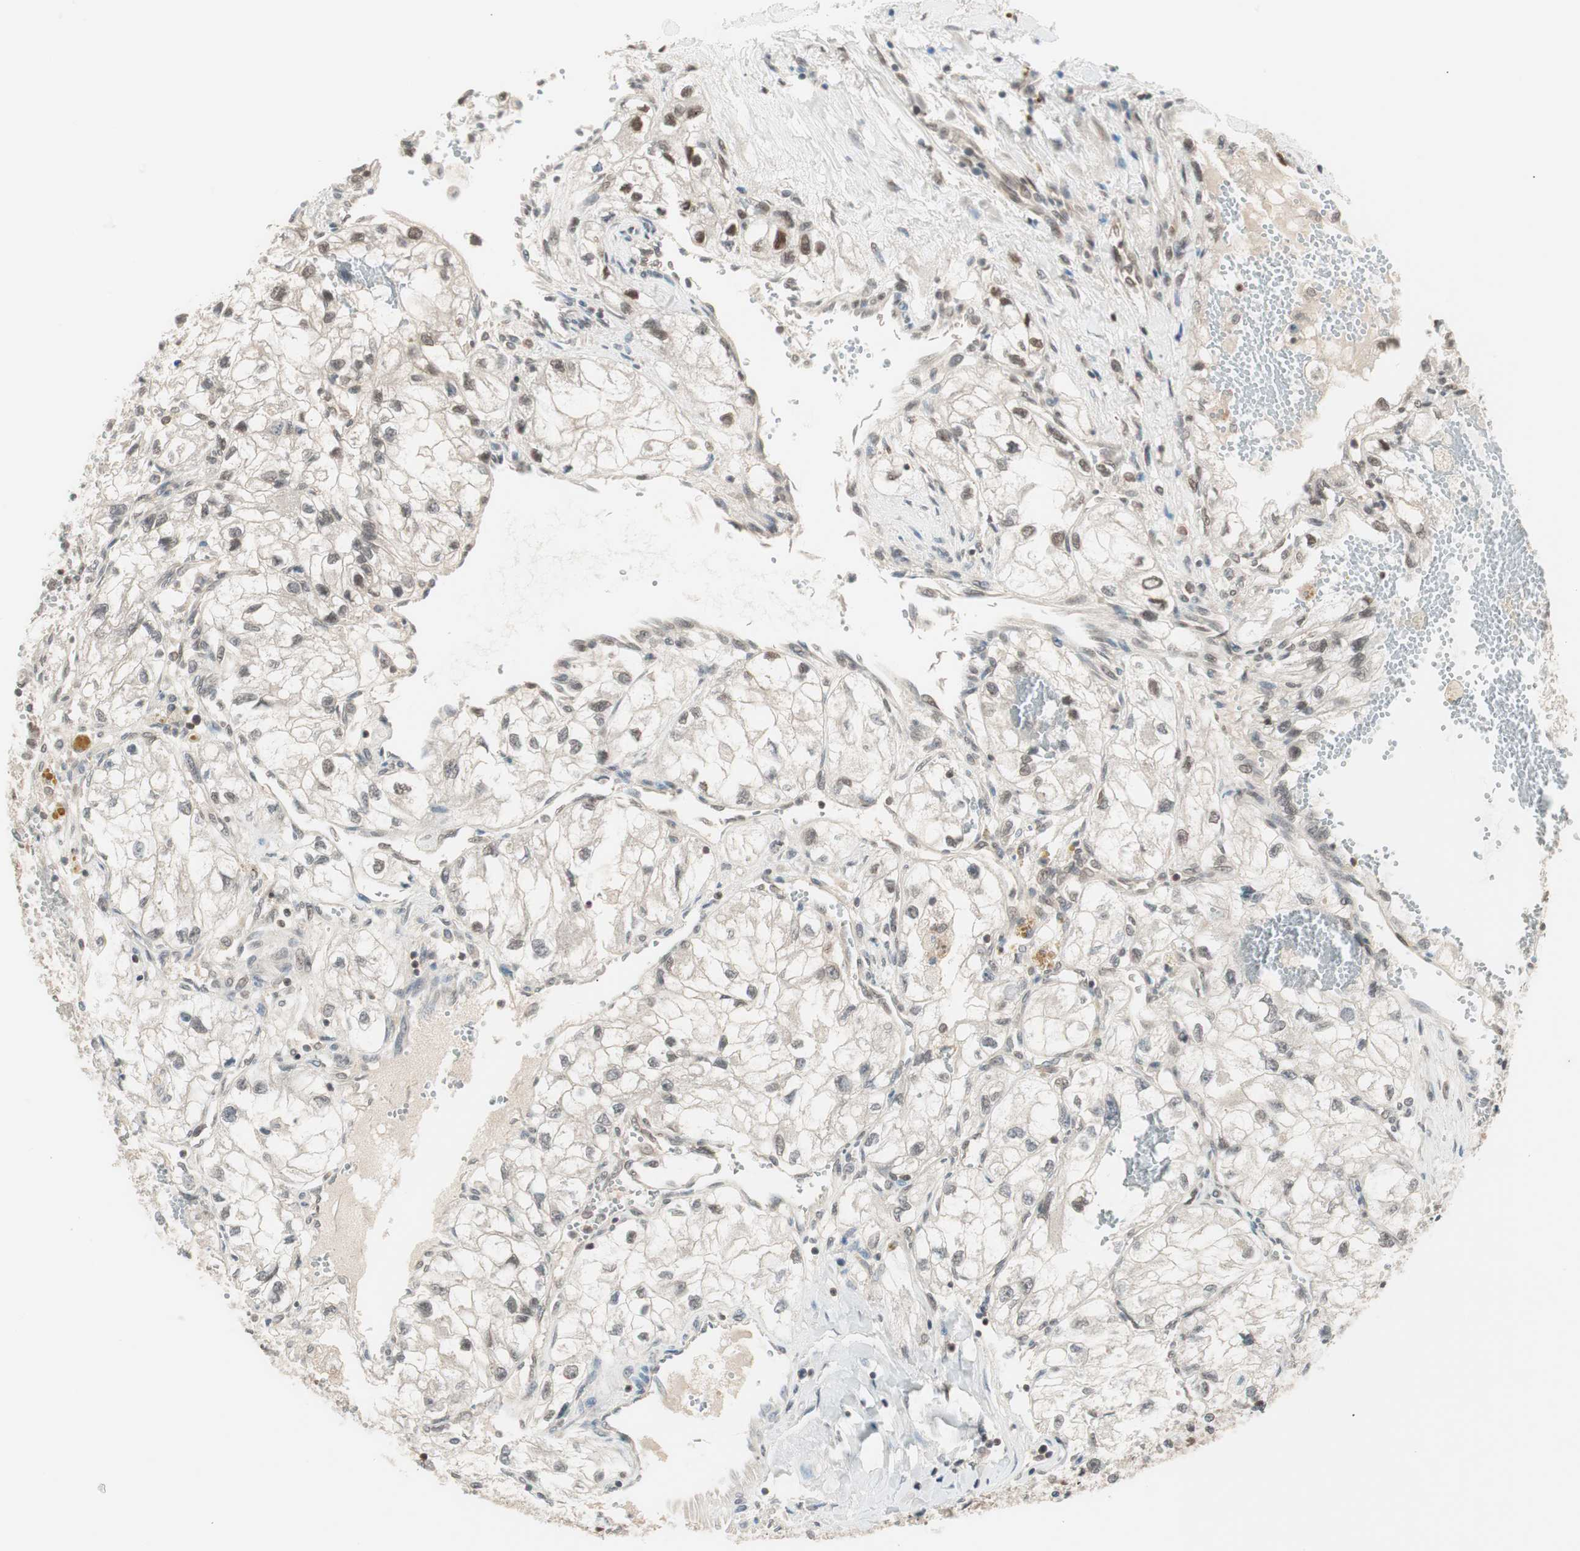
{"staining": {"intensity": "negative", "quantity": "none", "location": "none"}, "tissue": "renal cancer", "cell_type": "Tumor cells", "image_type": "cancer", "snomed": [{"axis": "morphology", "description": "Adenocarcinoma, NOS"}, {"axis": "topography", "description": "Kidney"}], "caption": "Immunohistochemical staining of human renal cancer shows no significant expression in tumor cells. (DAB immunohistochemistry with hematoxylin counter stain).", "gene": "UBE2I", "patient": {"sex": "female", "age": 70}}